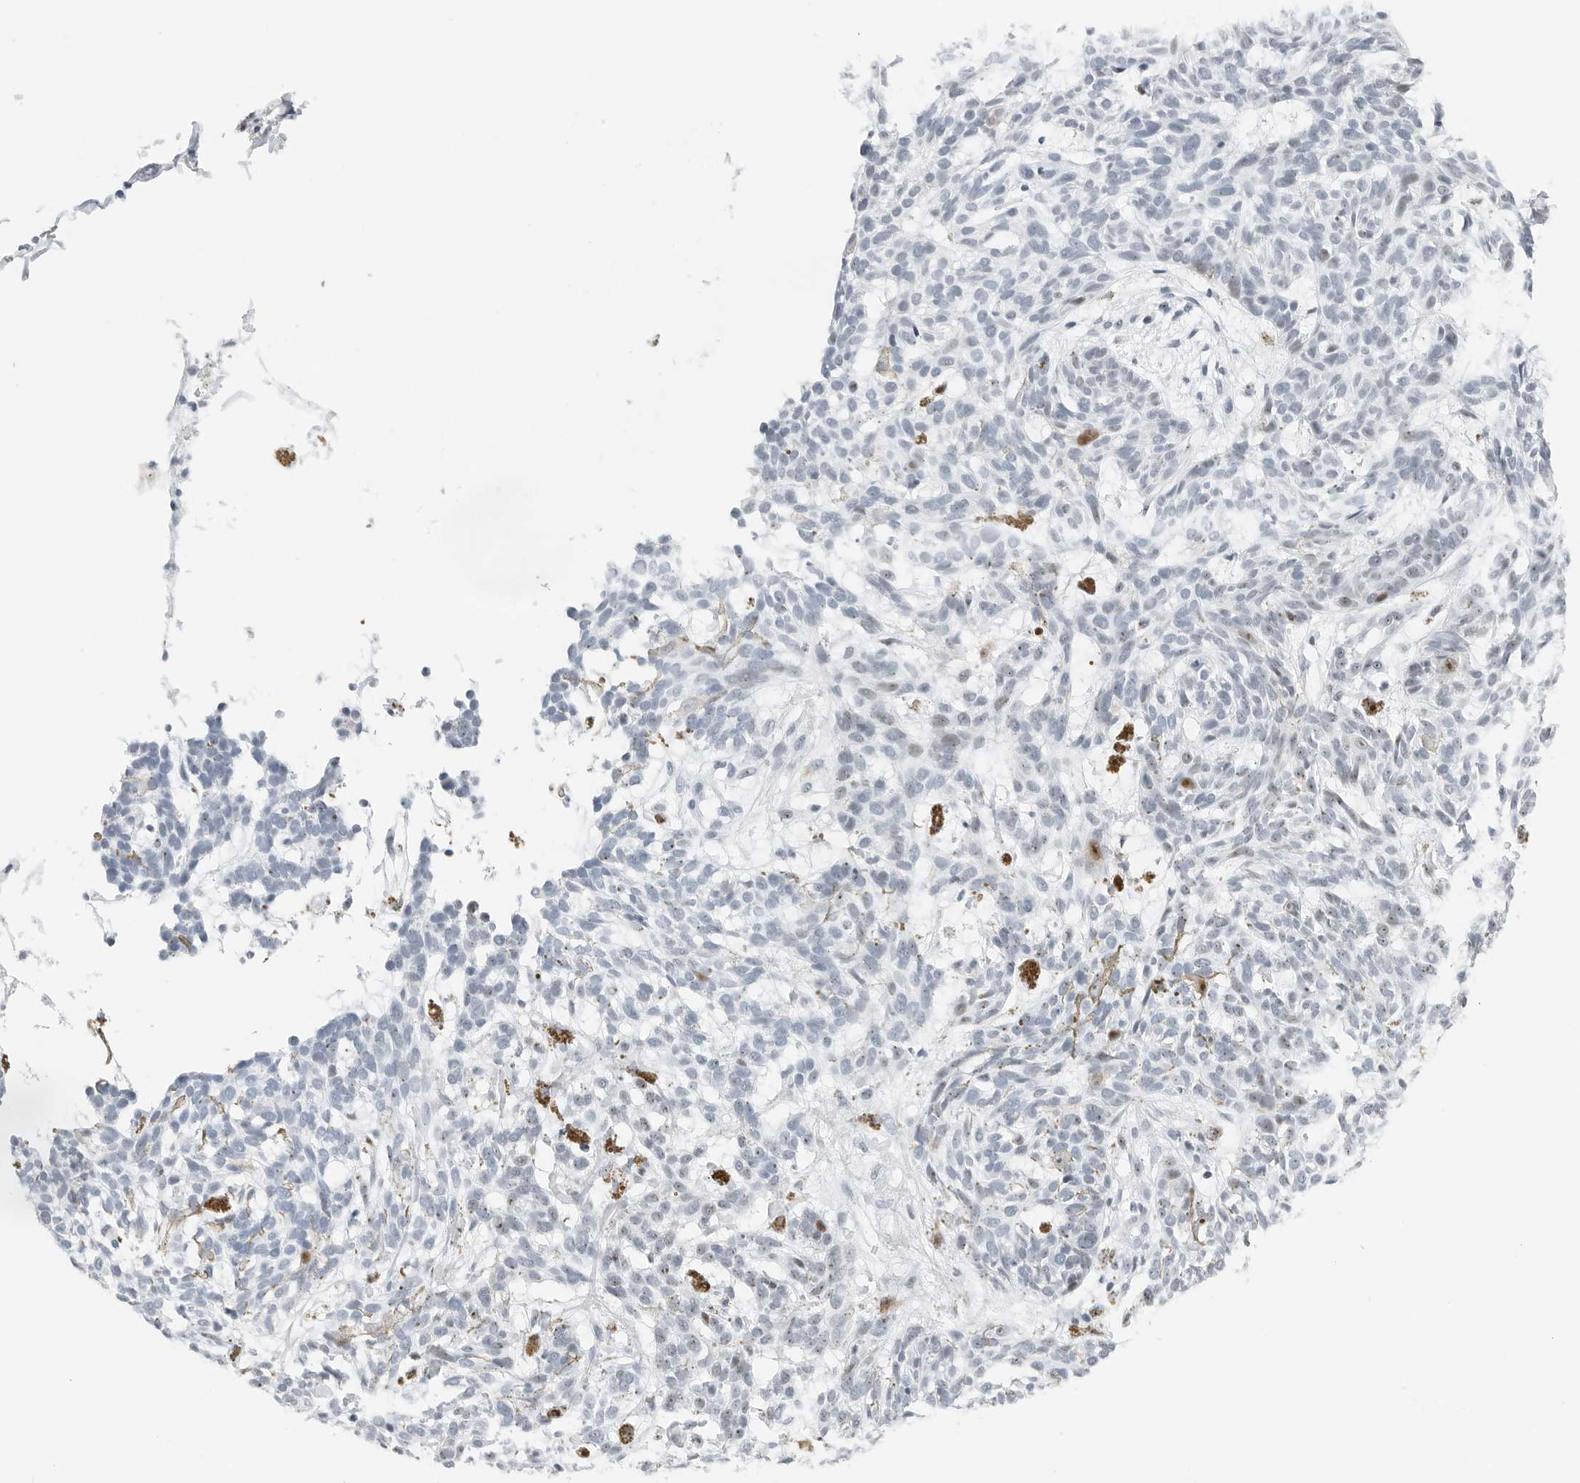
{"staining": {"intensity": "negative", "quantity": "none", "location": "none"}, "tissue": "skin cancer", "cell_type": "Tumor cells", "image_type": "cancer", "snomed": [{"axis": "morphology", "description": "Basal cell carcinoma"}, {"axis": "topography", "description": "Skin"}], "caption": "Tumor cells show no significant staining in skin cancer.", "gene": "NTMT2", "patient": {"sex": "male", "age": 85}}